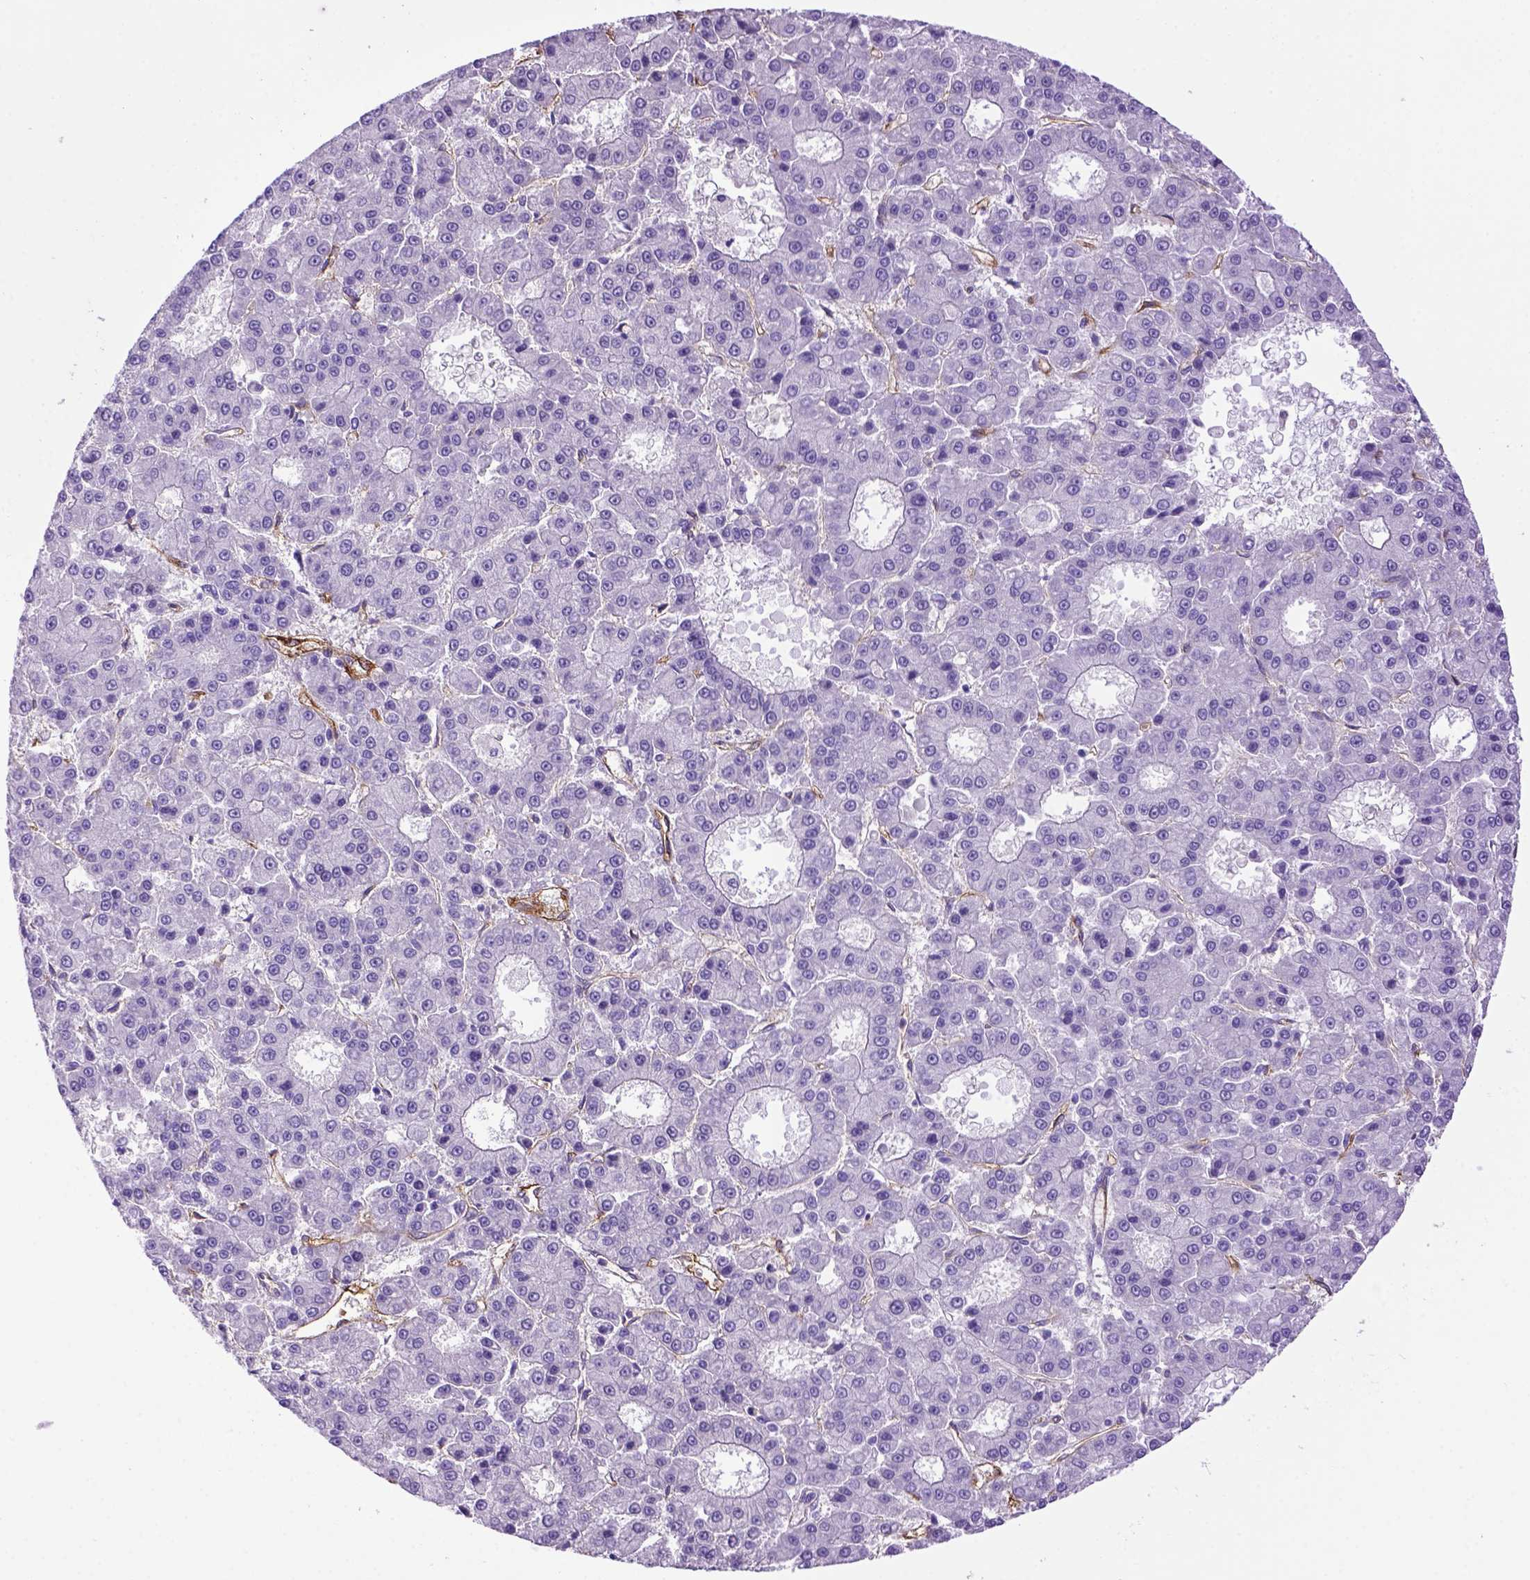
{"staining": {"intensity": "negative", "quantity": "none", "location": "none"}, "tissue": "liver cancer", "cell_type": "Tumor cells", "image_type": "cancer", "snomed": [{"axis": "morphology", "description": "Carcinoma, Hepatocellular, NOS"}, {"axis": "topography", "description": "Liver"}], "caption": "Tumor cells are negative for protein expression in human liver cancer.", "gene": "ENG", "patient": {"sex": "male", "age": 70}}